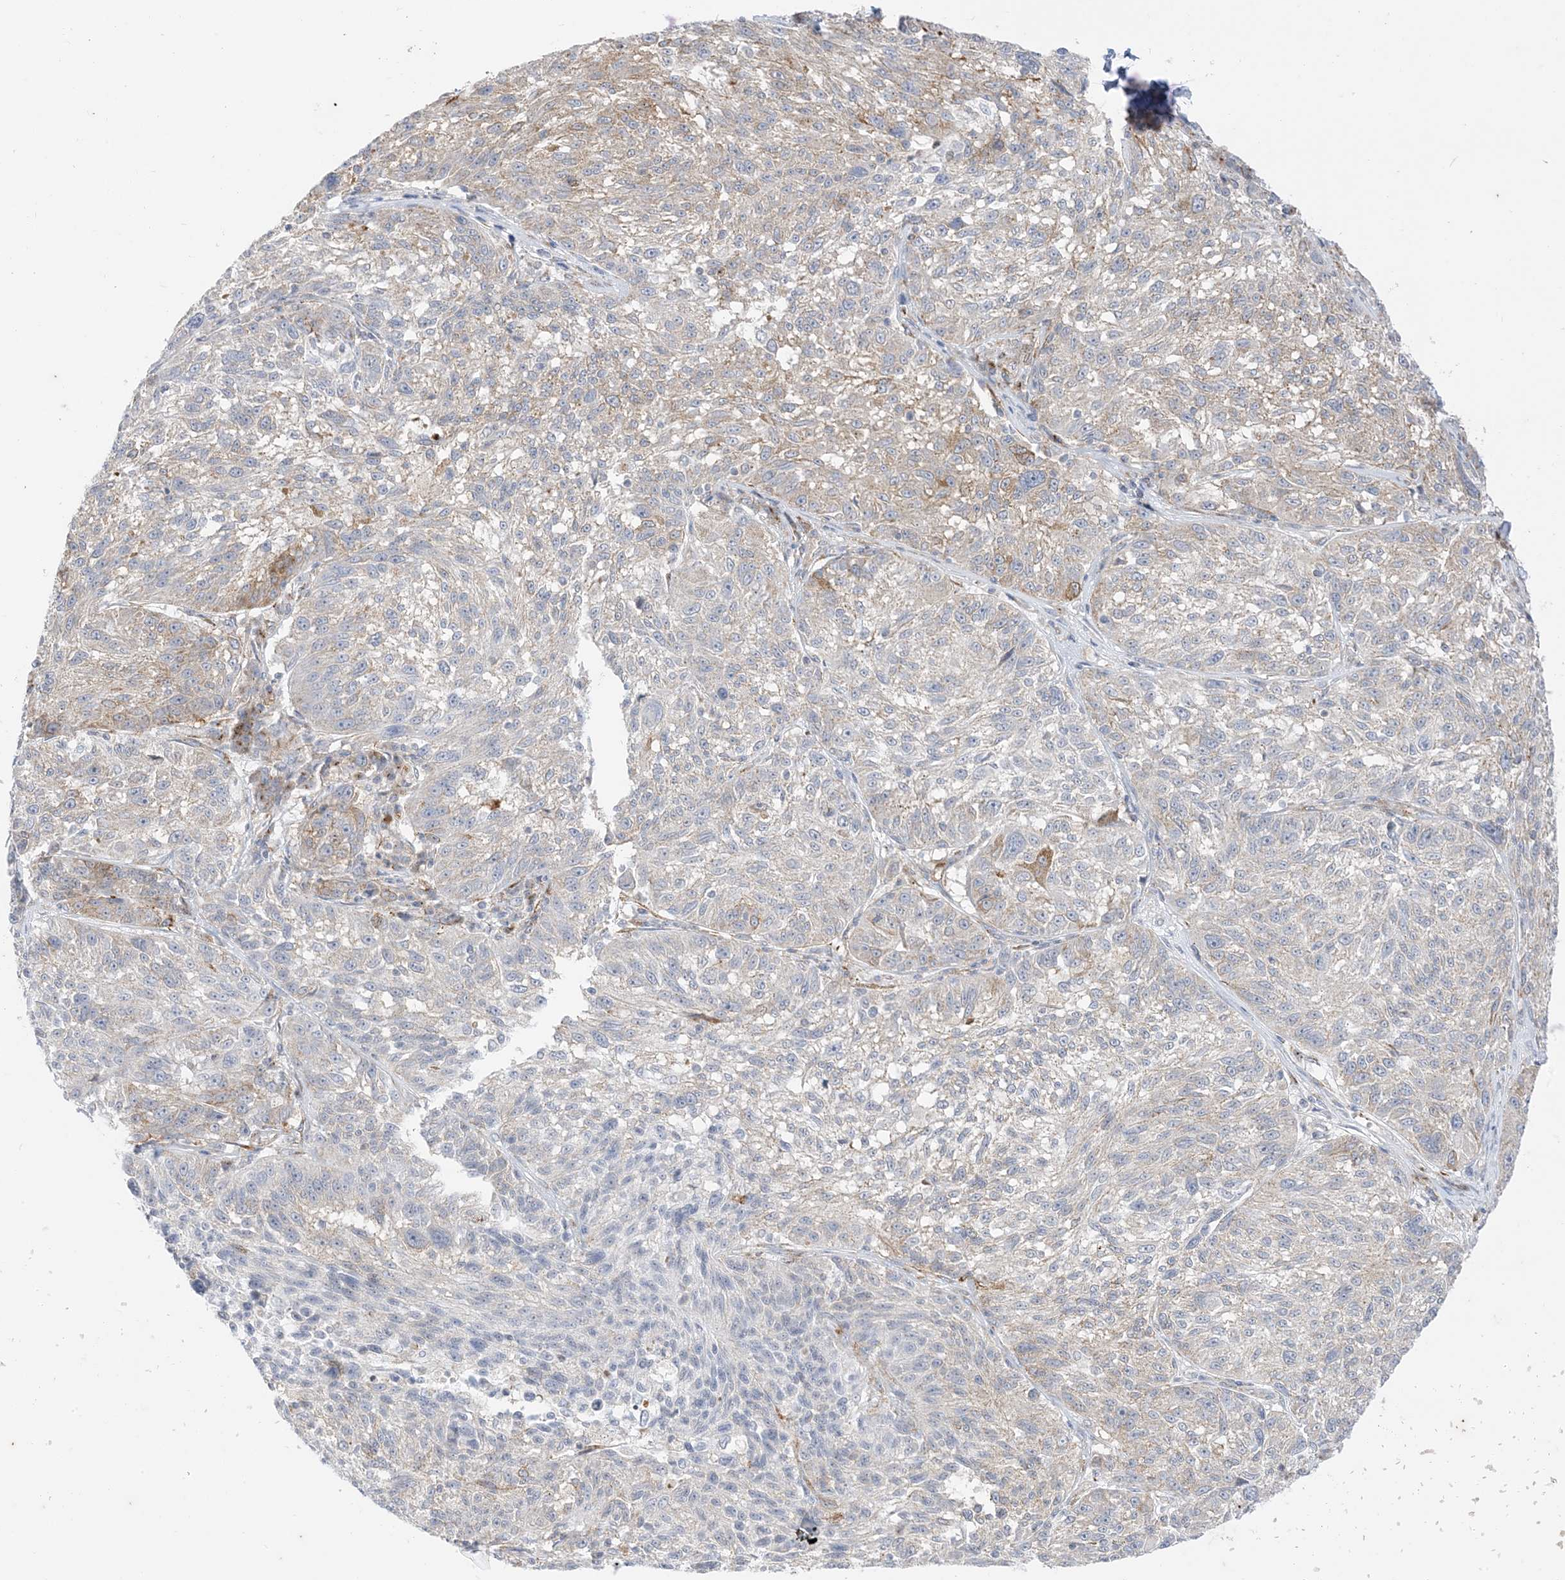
{"staining": {"intensity": "moderate", "quantity": "<25%", "location": "cytoplasmic/membranous"}, "tissue": "melanoma", "cell_type": "Tumor cells", "image_type": "cancer", "snomed": [{"axis": "morphology", "description": "Malignant melanoma, NOS"}, {"axis": "topography", "description": "Skin"}], "caption": "Tumor cells exhibit moderate cytoplasmic/membranous positivity in approximately <25% of cells in malignant melanoma. (DAB IHC with brightfield microscopy, high magnification).", "gene": "RAC1", "patient": {"sex": "male", "age": 53}}